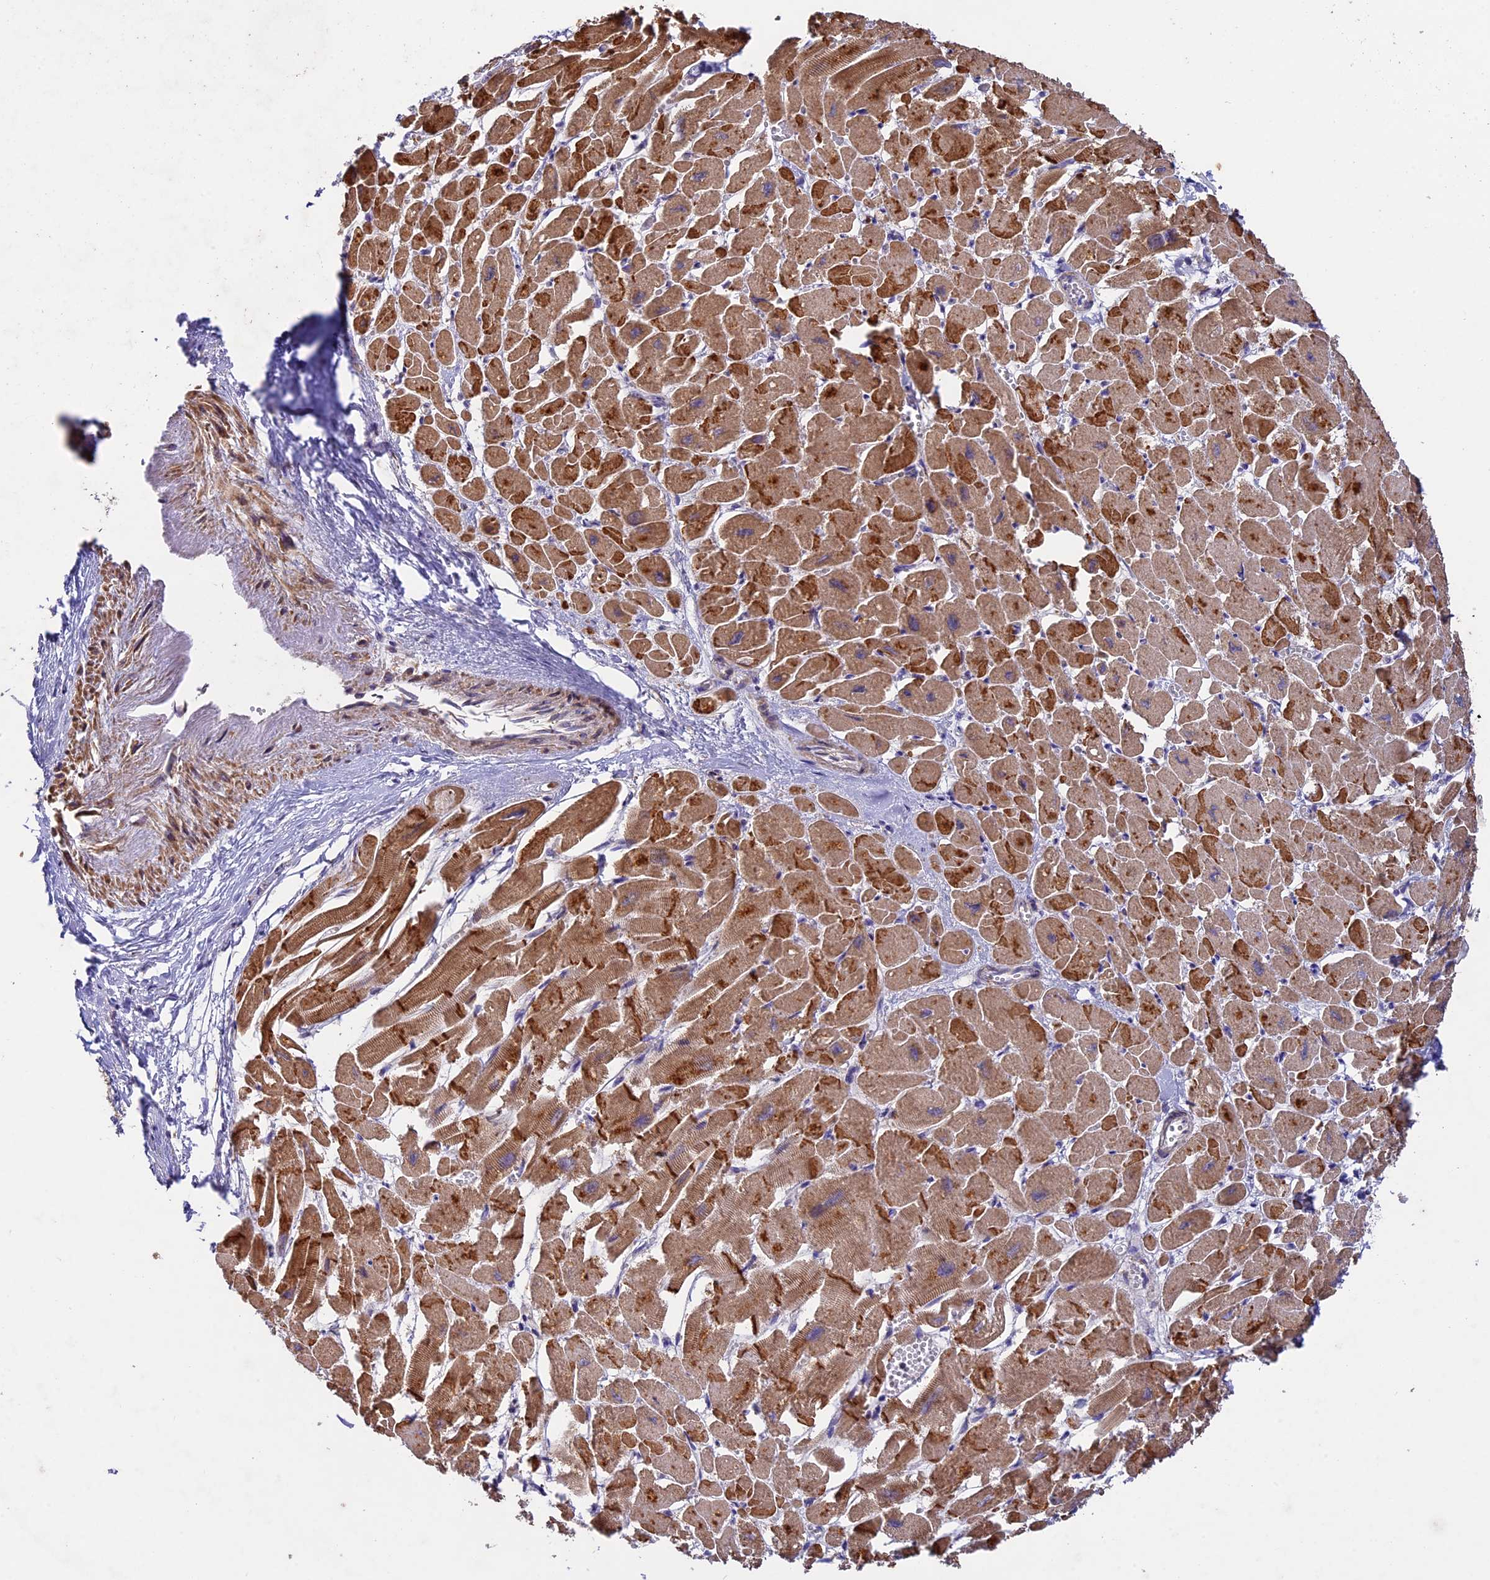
{"staining": {"intensity": "strong", "quantity": ">75%", "location": "cytoplasmic/membranous"}, "tissue": "heart muscle", "cell_type": "Cardiomyocytes", "image_type": "normal", "snomed": [{"axis": "morphology", "description": "Normal tissue, NOS"}, {"axis": "topography", "description": "Heart"}], "caption": "IHC of normal heart muscle reveals high levels of strong cytoplasmic/membranous staining in approximately >75% of cardiomyocytes.", "gene": "OCEL1", "patient": {"sex": "male", "age": 54}}